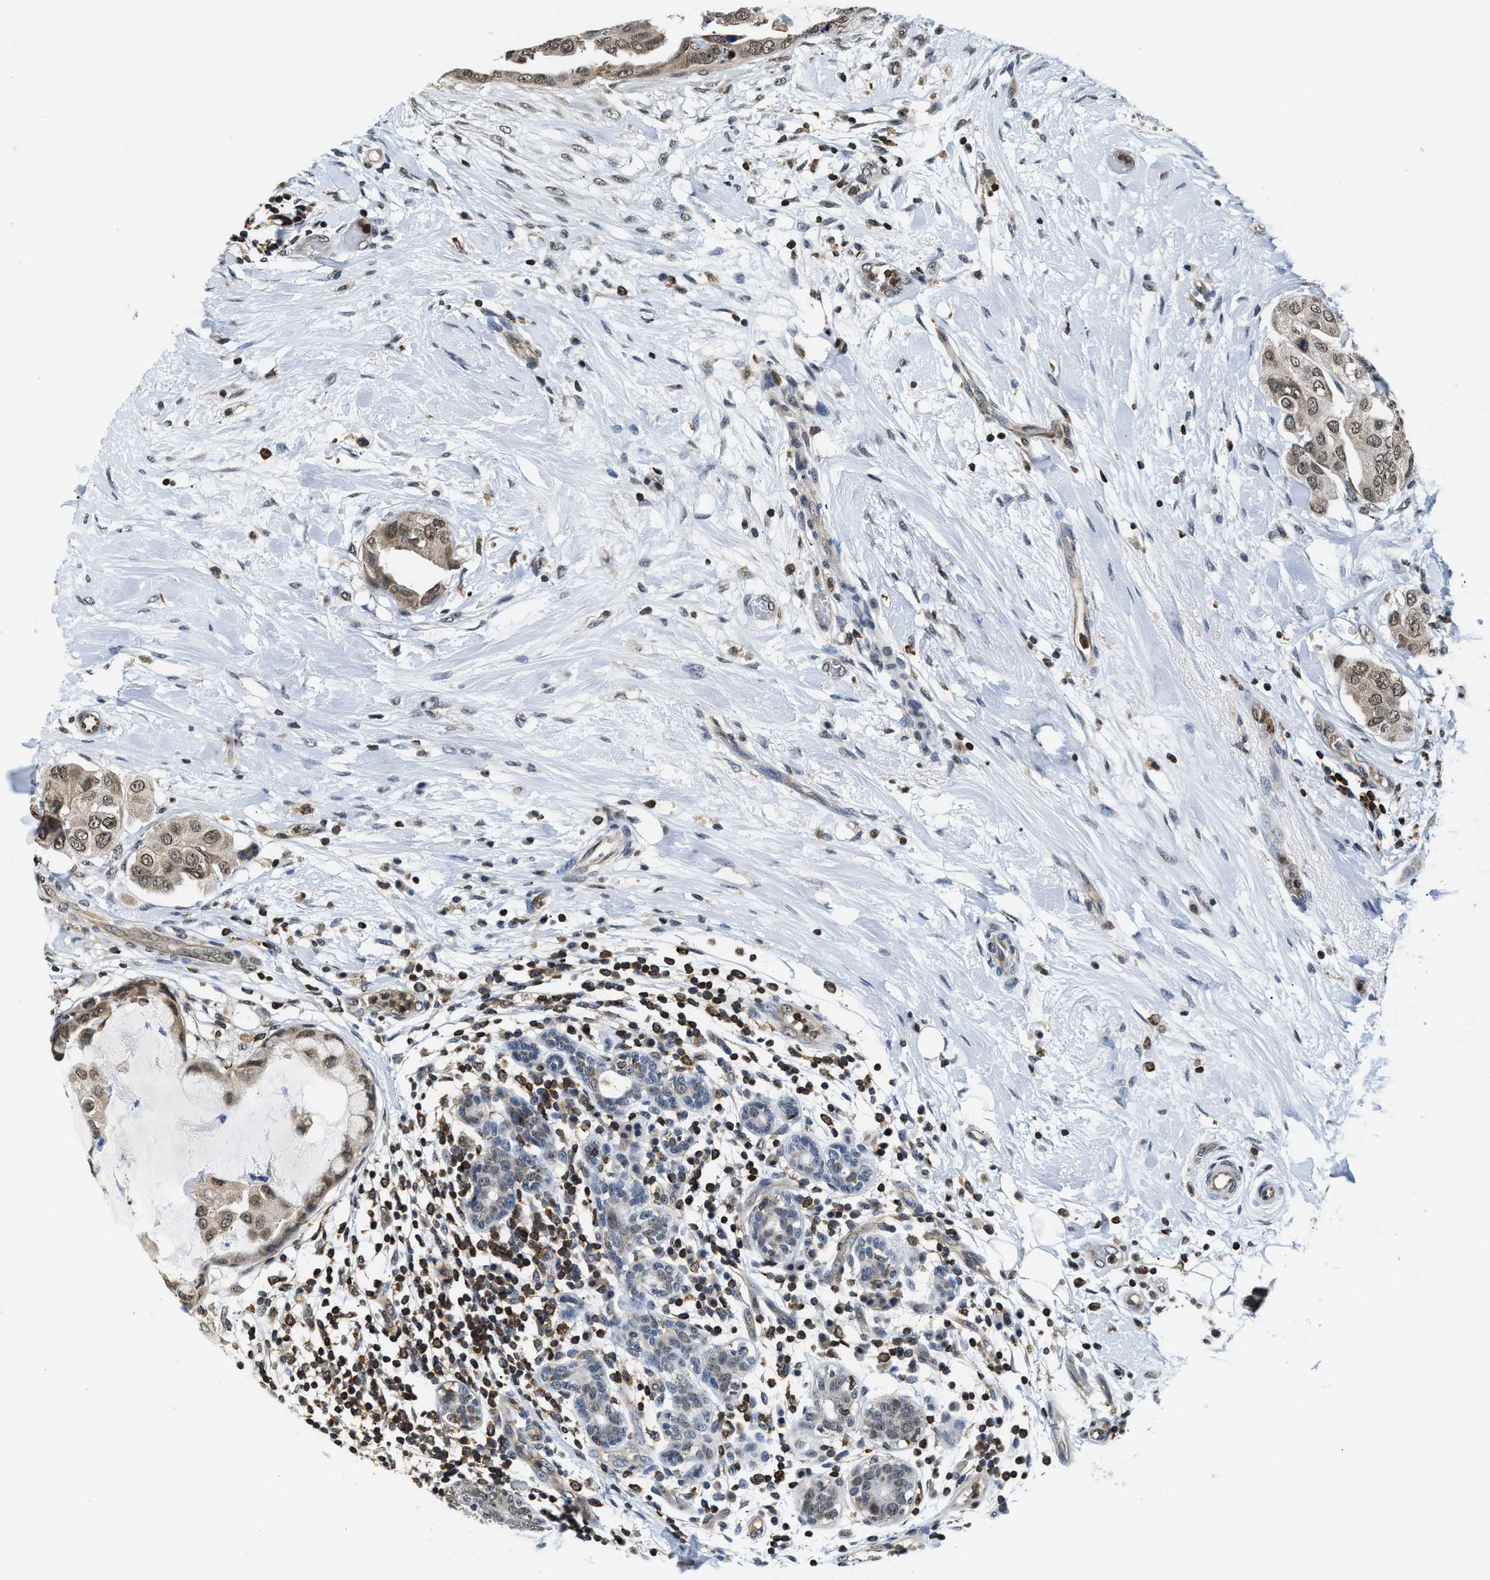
{"staining": {"intensity": "moderate", "quantity": ">75%", "location": "cytoplasmic/membranous,nuclear"}, "tissue": "breast cancer", "cell_type": "Tumor cells", "image_type": "cancer", "snomed": [{"axis": "morphology", "description": "Normal tissue, NOS"}, {"axis": "morphology", "description": "Duct carcinoma"}, {"axis": "topography", "description": "Breast"}], "caption": "There is medium levels of moderate cytoplasmic/membranous and nuclear staining in tumor cells of infiltrating ductal carcinoma (breast), as demonstrated by immunohistochemical staining (brown color).", "gene": "STK10", "patient": {"sex": "female", "age": 40}}